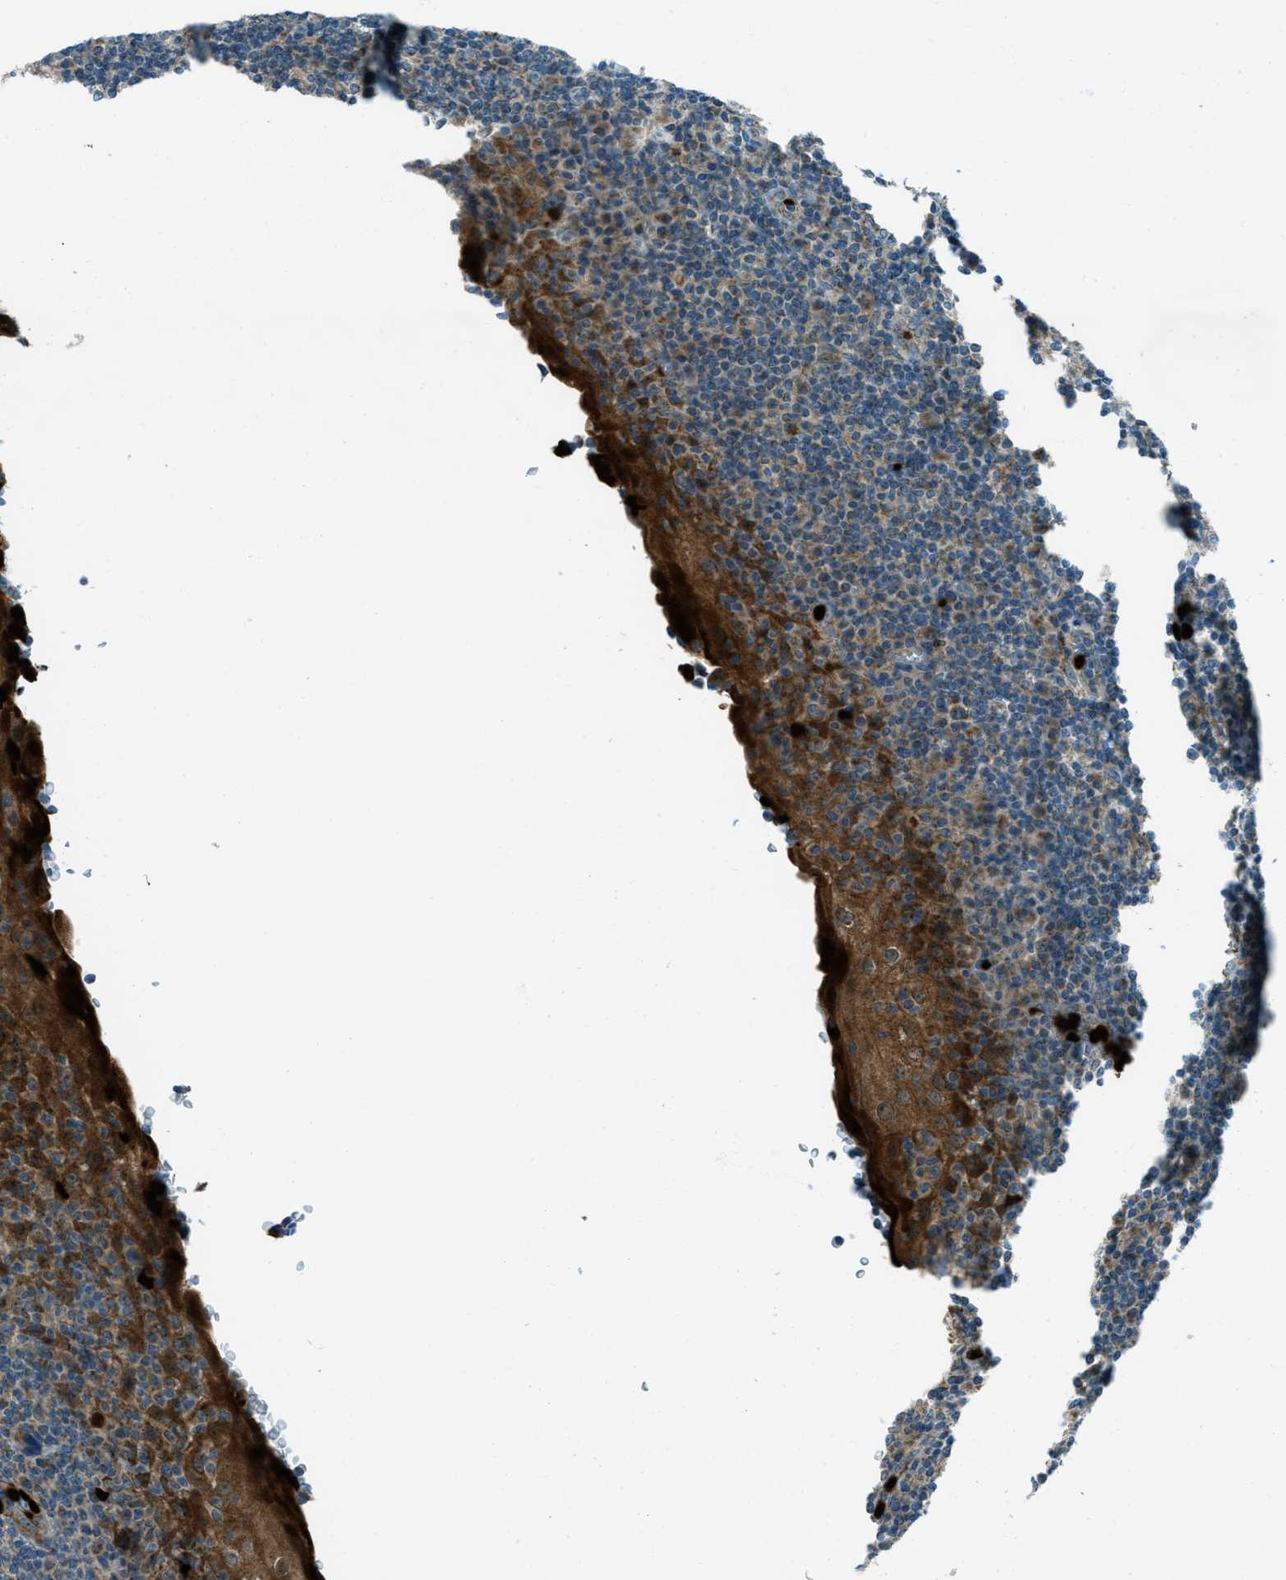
{"staining": {"intensity": "moderate", "quantity": "25%-75%", "location": "cytoplasmic/membranous"}, "tissue": "tonsil", "cell_type": "Non-germinal center cells", "image_type": "normal", "snomed": [{"axis": "morphology", "description": "Normal tissue, NOS"}, {"axis": "topography", "description": "Tonsil"}], "caption": "This is a micrograph of IHC staining of unremarkable tonsil, which shows moderate positivity in the cytoplasmic/membranous of non-germinal center cells.", "gene": "FAR1", "patient": {"sex": "male", "age": 37}}